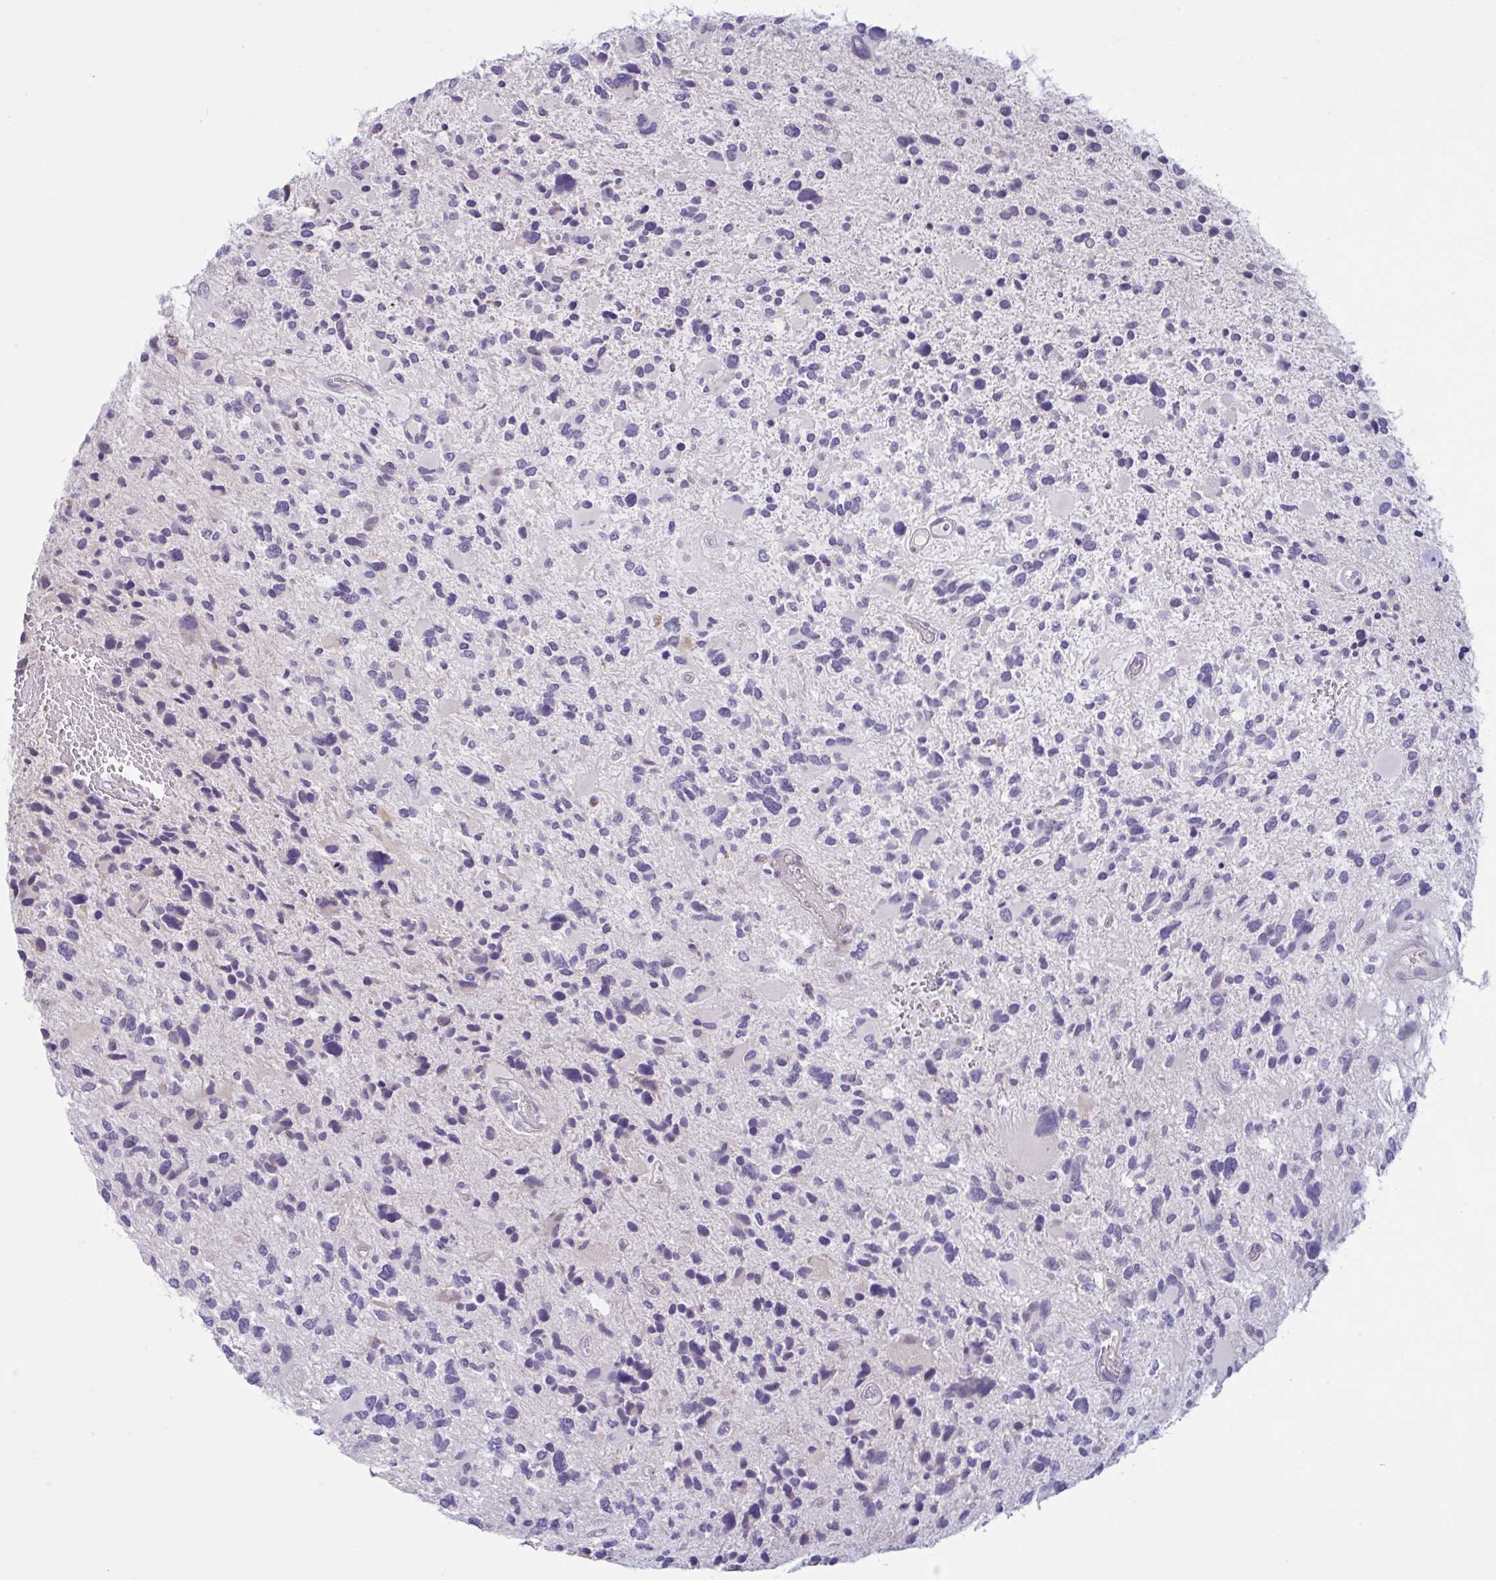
{"staining": {"intensity": "negative", "quantity": "none", "location": "none"}, "tissue": "glioma", "cell_type": "Tumor cells", "image_type": "cancer", "snomed": [{"axis": "morphology", "description": "Glioma, malignant, High grade"}, {"axis": "topography", "description": "Brain"}], "caption": "IHC histopathology image of malignant glioma (high-grade) stained for a protein (brown), which exhibits no expression in tumor cells.", "gene": "VWC2", "patient": {"sex": "female", "age": 11}}